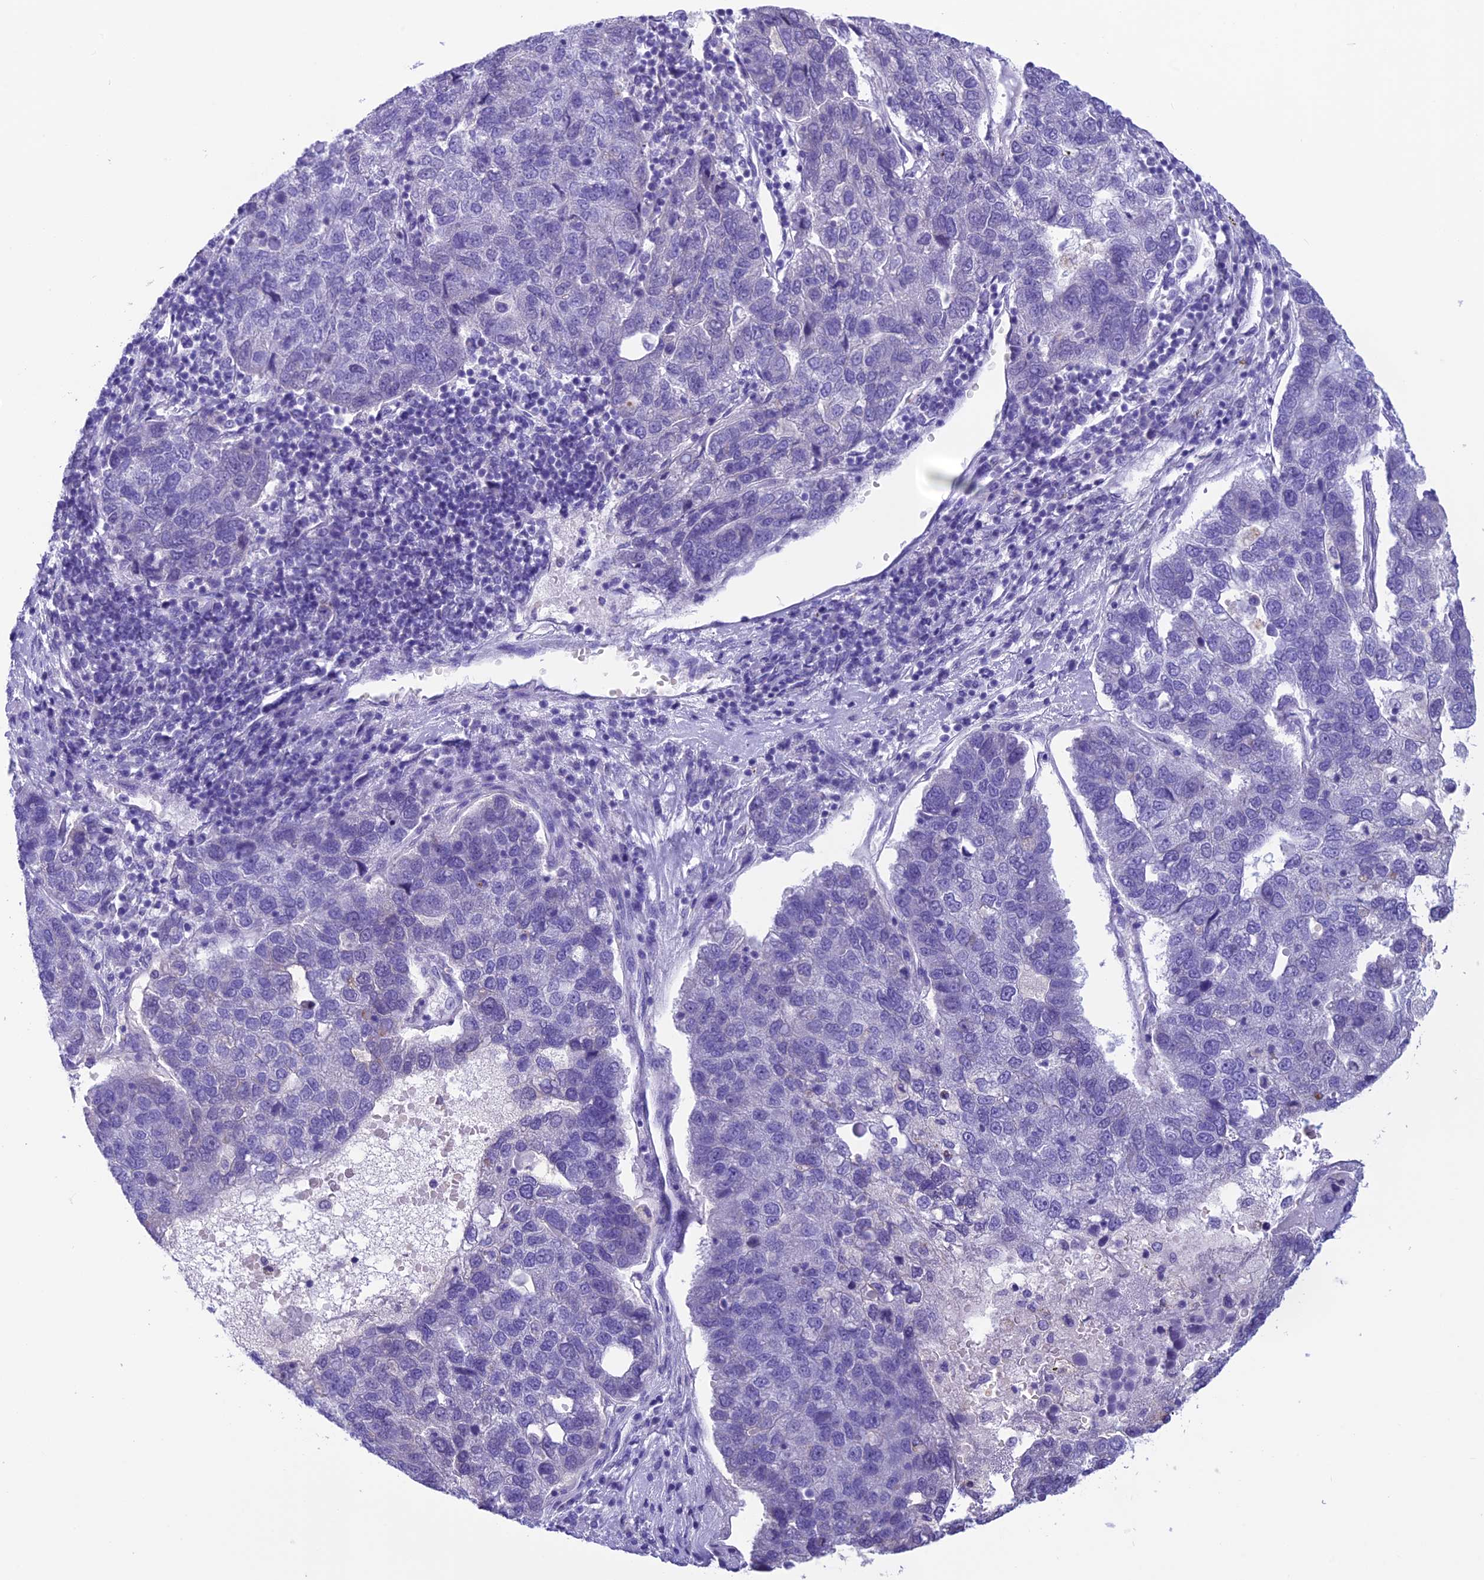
{"staining": {"intensity": "negative", "quantity": "none", "location": "none"}, "tissue": "pancreatic cancer", "cell_type": "Tumor cells", "image_type": "cancer", "snomed": [{"axis": "morphology", "description": "Adenocarcinoma, NOS"}, {"axis": "topography", "description": "Pancreas"}], "caption": "A micrograph of adenocarcinoma (pancreatic) stained for a protein displays no brown staining in tumor cells. (IHC, brightfield microscopy, high magnification).", "gene": "TRAM1L1", "patient": {"sex": "female", "age": 61}}